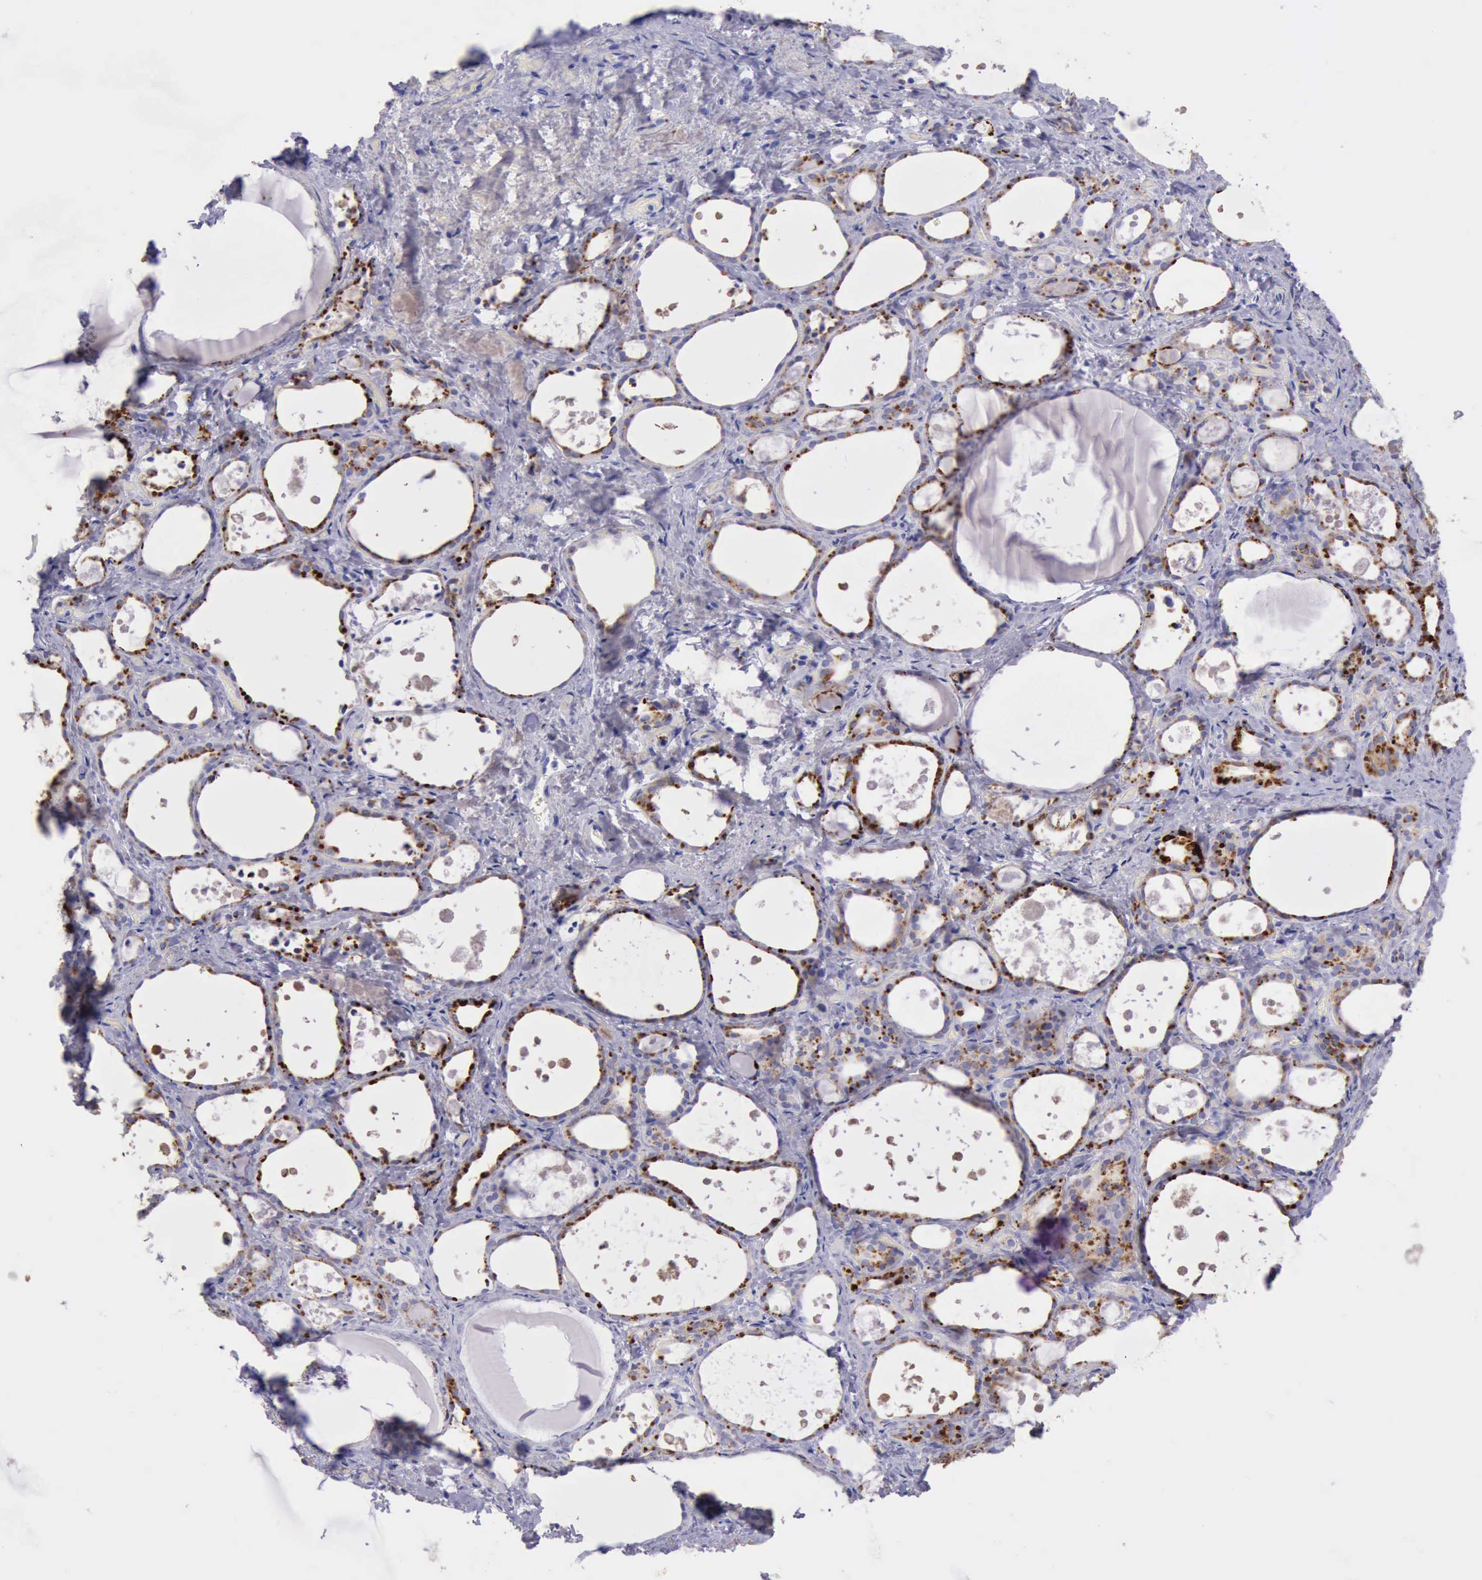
{"staining": {"intensity": "moderate", "quantity": "25%-75%", "location": "cytoplasmic/membranous"}, "tissue": "thyroid gland", "cell_type": "Glandular cells", "image_type": "normal", "snomed": [{"axis": "morphology", "description": "Normal tissue, NOS"}, {"axis": "topography", "description": "Thyroid gland"}], "caption": "Immunohistochemistry (IHC) staining of benign thyroid gland, which displays medium levels of moderate cytoplasmic/membranous staining in approximately 25%-75% of glandular cells indicating moderate cytoplasmic/membranous protein positivity. The staining was performed using DAB (3,3'-diaminobenzidine) (brown) for protein detection and nuclei were counterstained in hematoxylin (blue).", "gene": "GLA", "patient": {"sex": "female", "age": 75}}